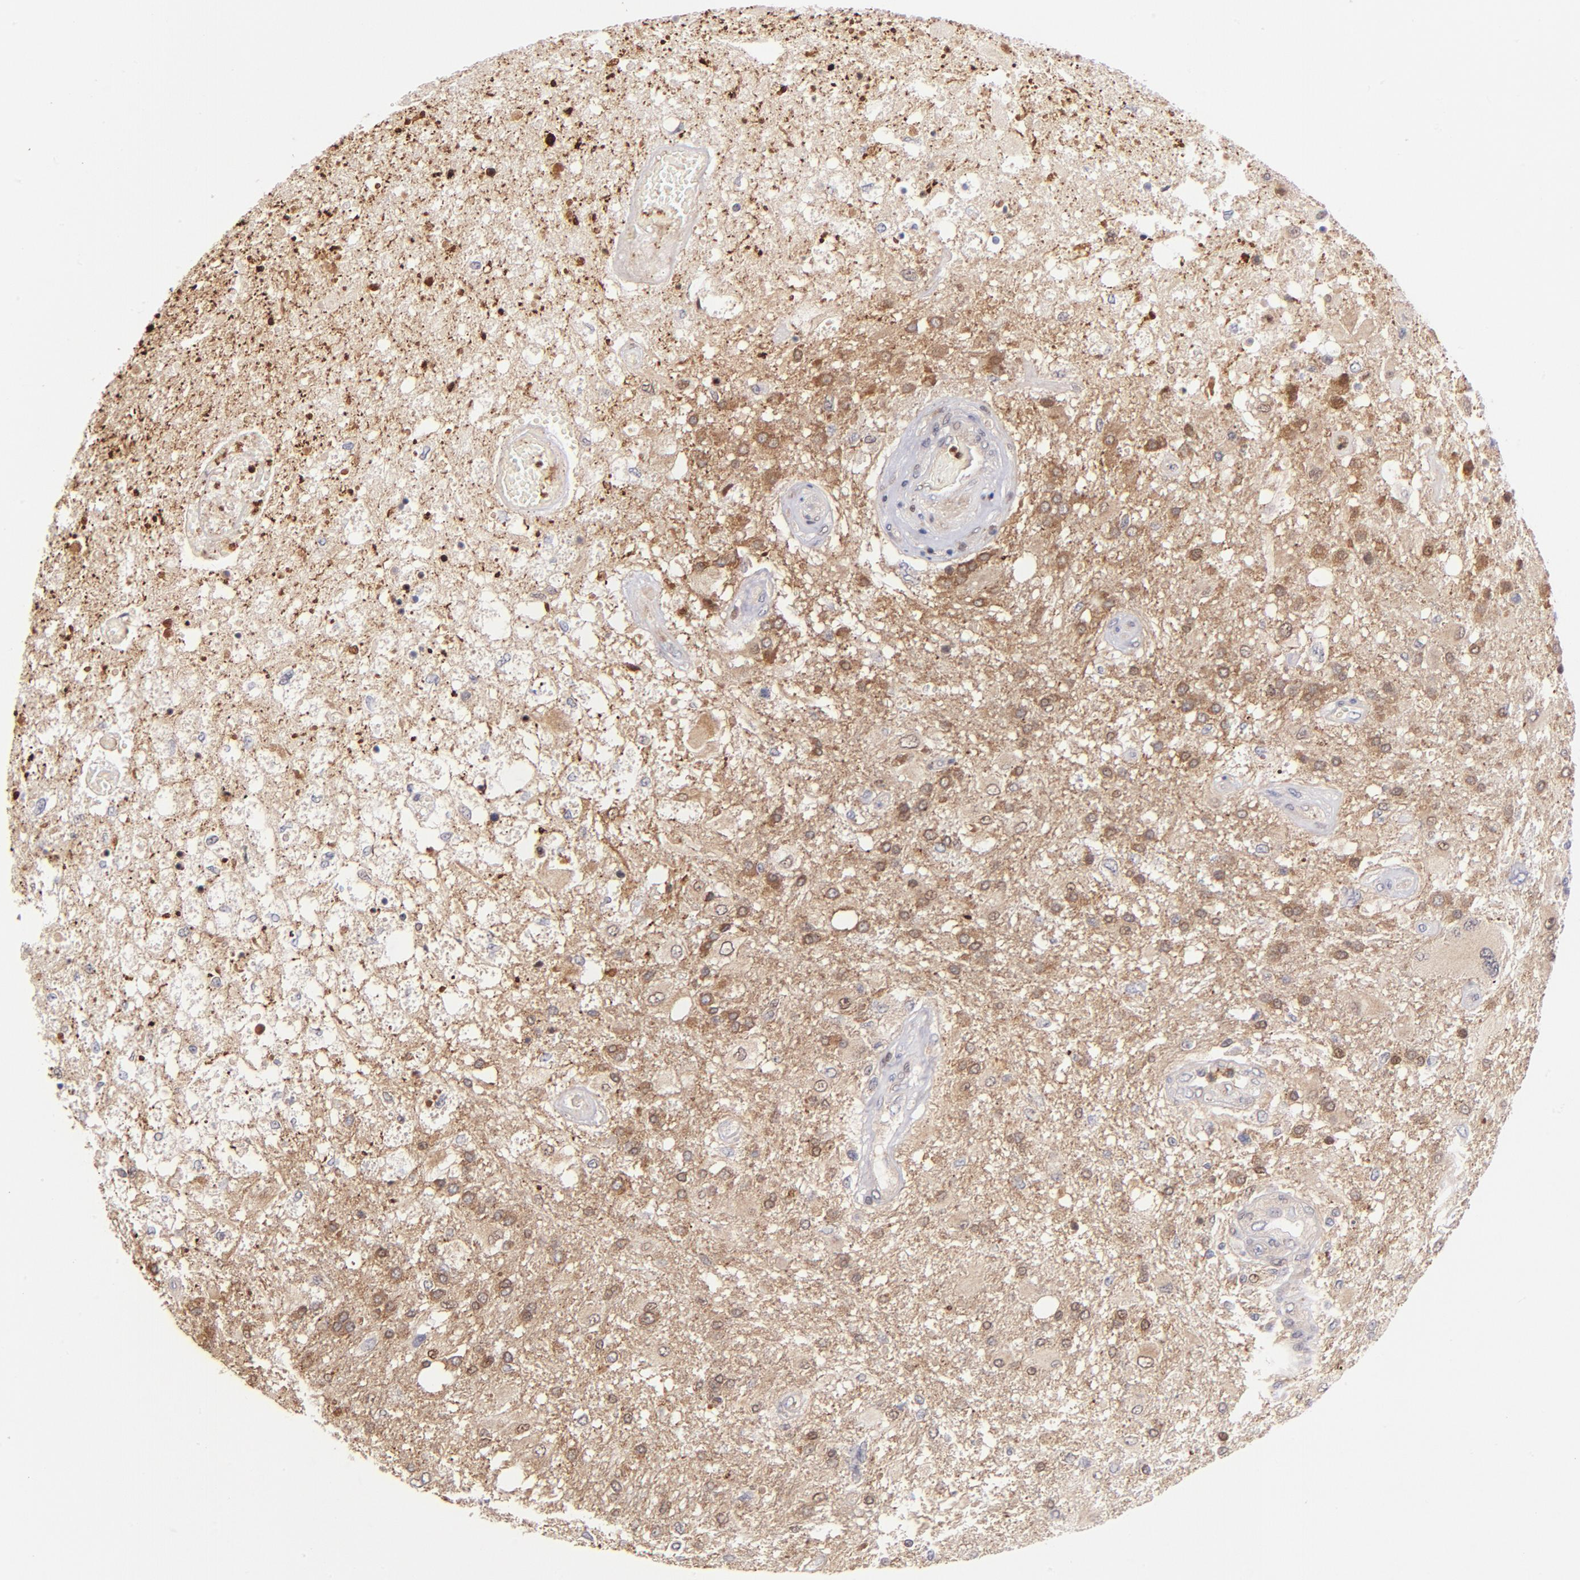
{"staining": {"intensity": "moderate", "quantity": "25%-75%", "location": "cytoplasmic/membranous,nuclear"}, "tissue": "glioma", "cell_type": "Tumor cells", "image_type": "cancer", "snomed": [{"axis": "morphology", "description": "Glioma, malignant, High grade"}, {"axis": "topography", "description": "Cerebral cortex"}], "caption": "DAB immunohistochemical staining of malignant high-grade glioma exhibits moderate cytoplasmic/membranous and nuclear protein staining in about 25%-75% of tumor cells.", "gene": "YWHAB", "patient": {"sex": "male", "age": 79}}